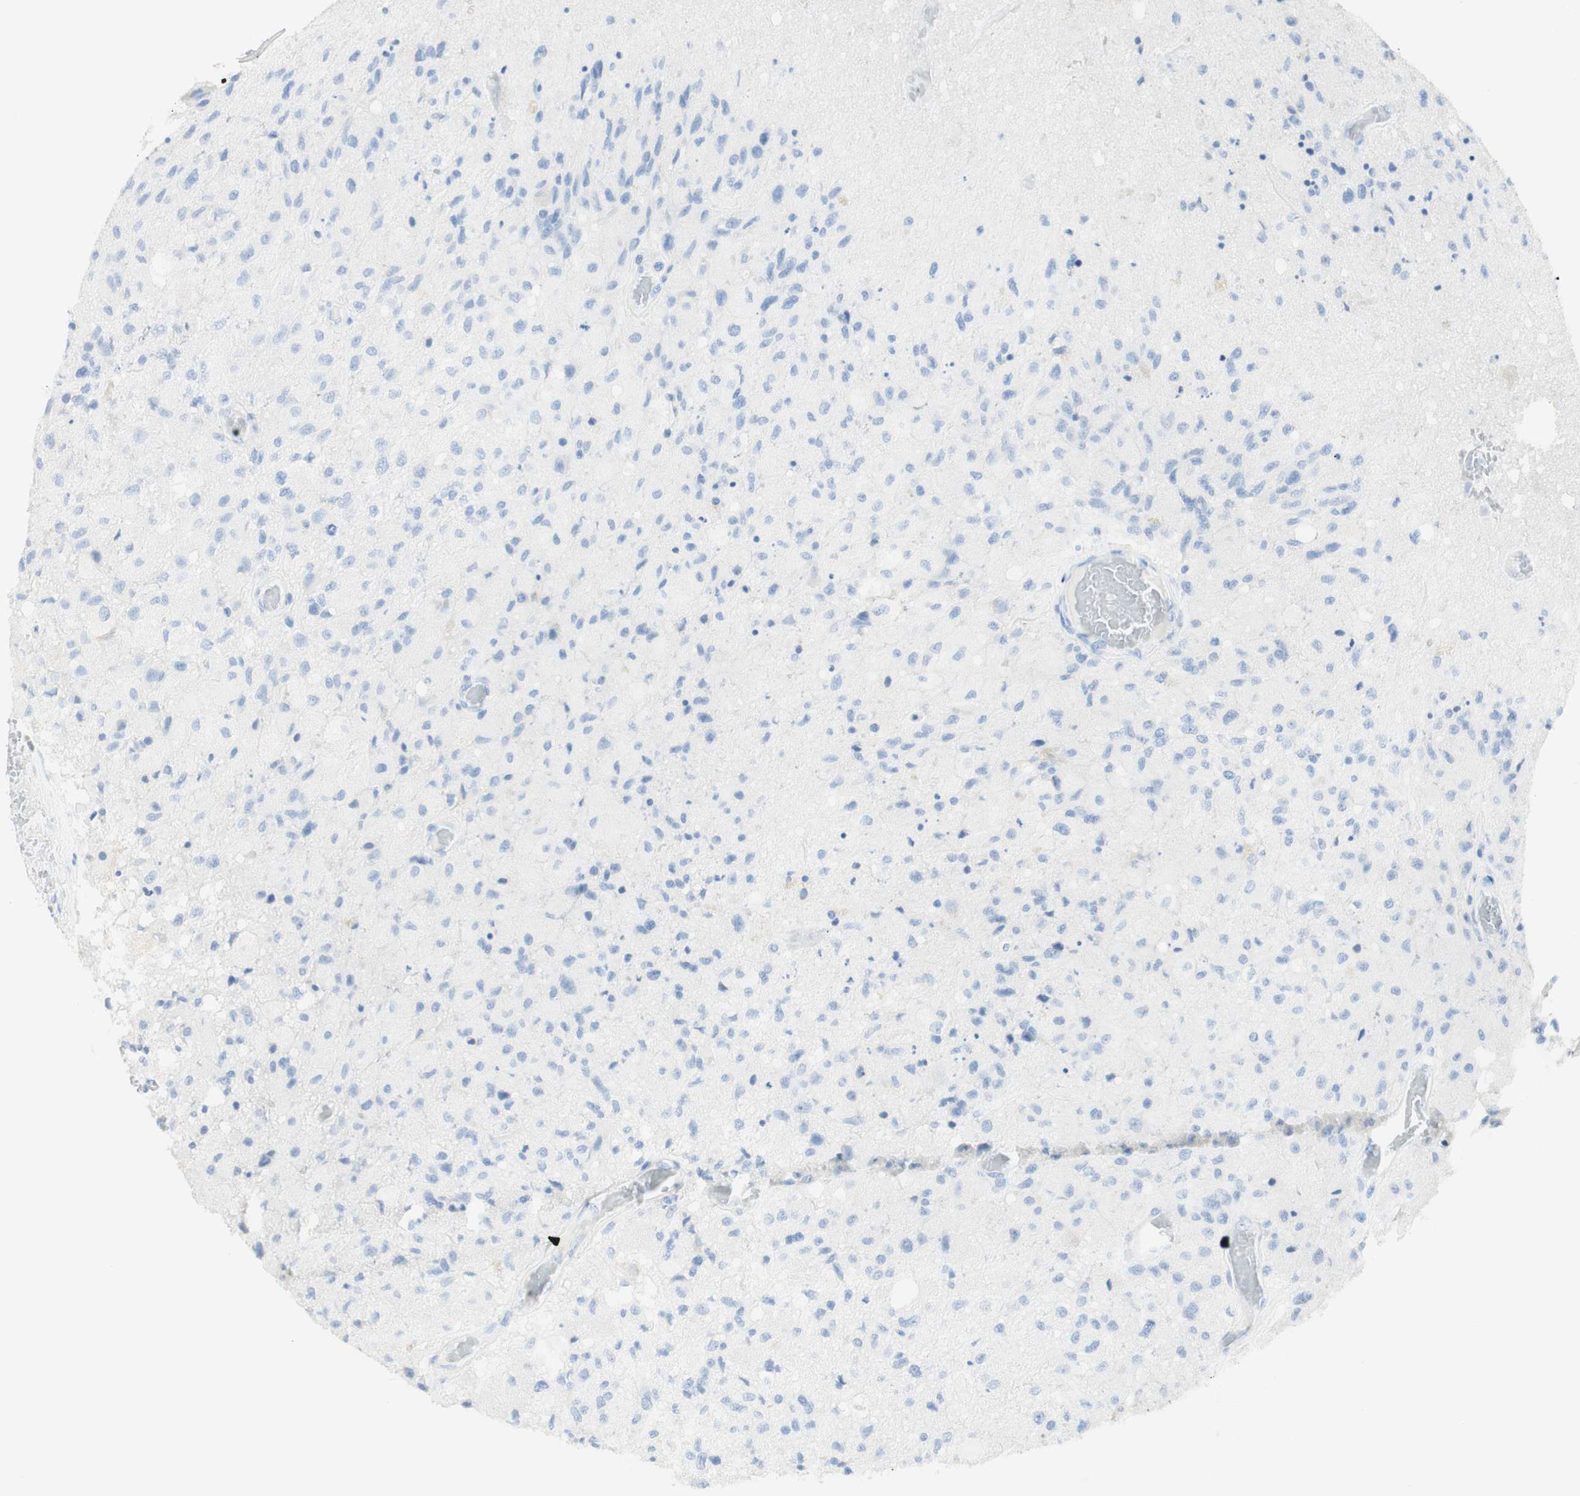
{"staining": {"intensity": "negative", "quantity": "none", "location": "none"}, "tissue": "glioma", "cell_type": "Tumor cells", "image_type": "cancer", "snomed": [{"axis": "morphology", "description": "Normal tissue, NOS"}, {"axis": "morphology", "description": "Glioma, malignant, High grade"}, {"axis": "topography", "description": "Cerebral cortex"}], "caption": "A photomicrograph of glioma stained for a protein exhibits no brown staining in tumor cells. (Stains: DAB IHC with hematoxylin counter stain, Microscopy: brightfield microscopy at high magnification).", "gene": "TPO", "patient": {"sex": "male", "age": 77}}